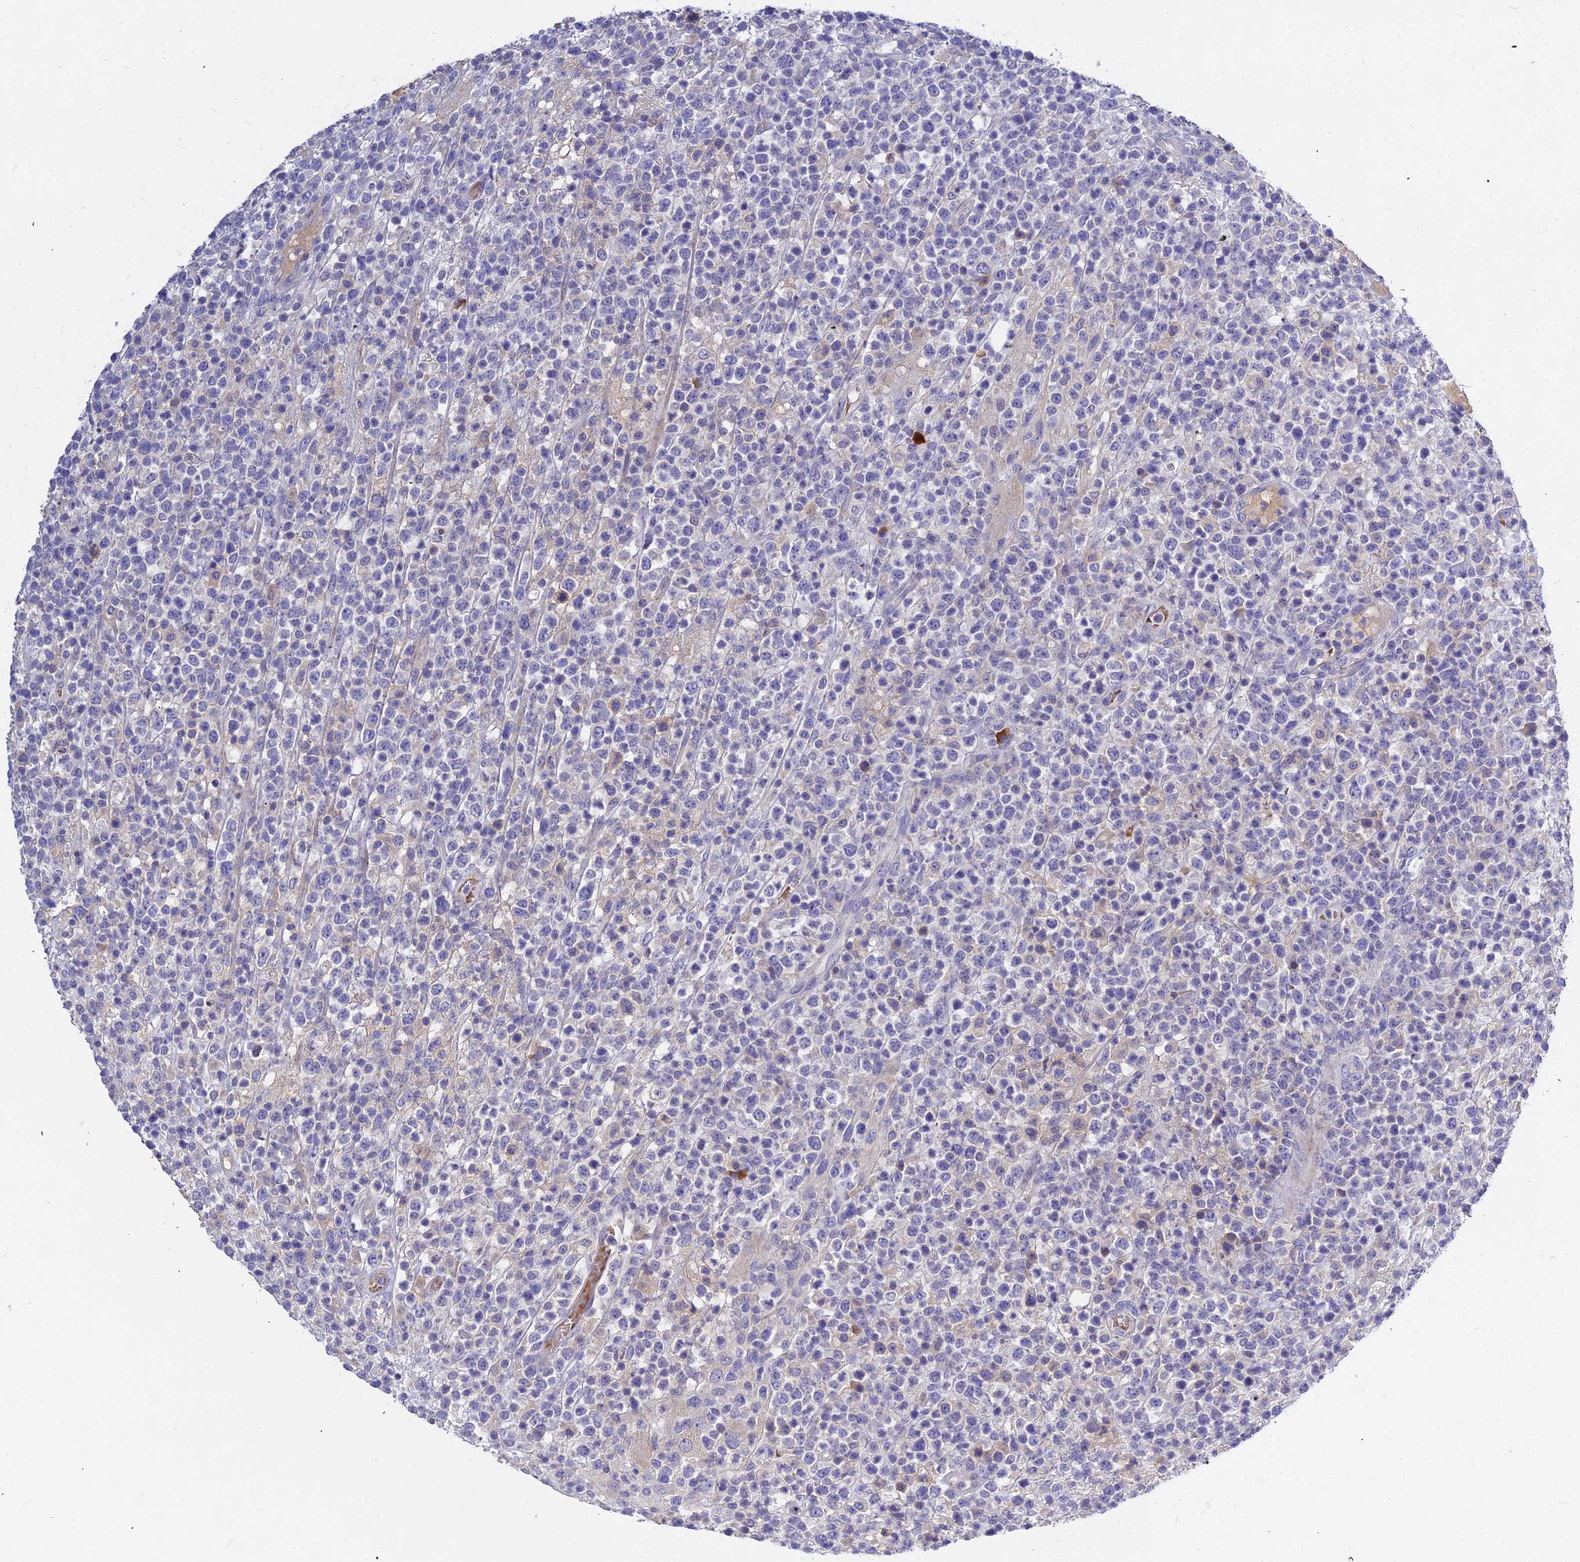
{"staining": {"intensity": "negative", "quantity": "none", "location": "none"}, "tissue": "lymphoma", "cell_type": "Tumor cells", "image_type": "cancer", "snomed": [{"axis": "morphology", "description": "Malignant lymphoma, non-Hodgkin's type, High grade"}, {"axis": "topography", "description": "Colon"}], "caption": "Histopathology image shows no protein positivity in tumor cells of lymphoma tissue.", "gene": "DMRTA1", "patient": {"sex": "female", "age": 53}}